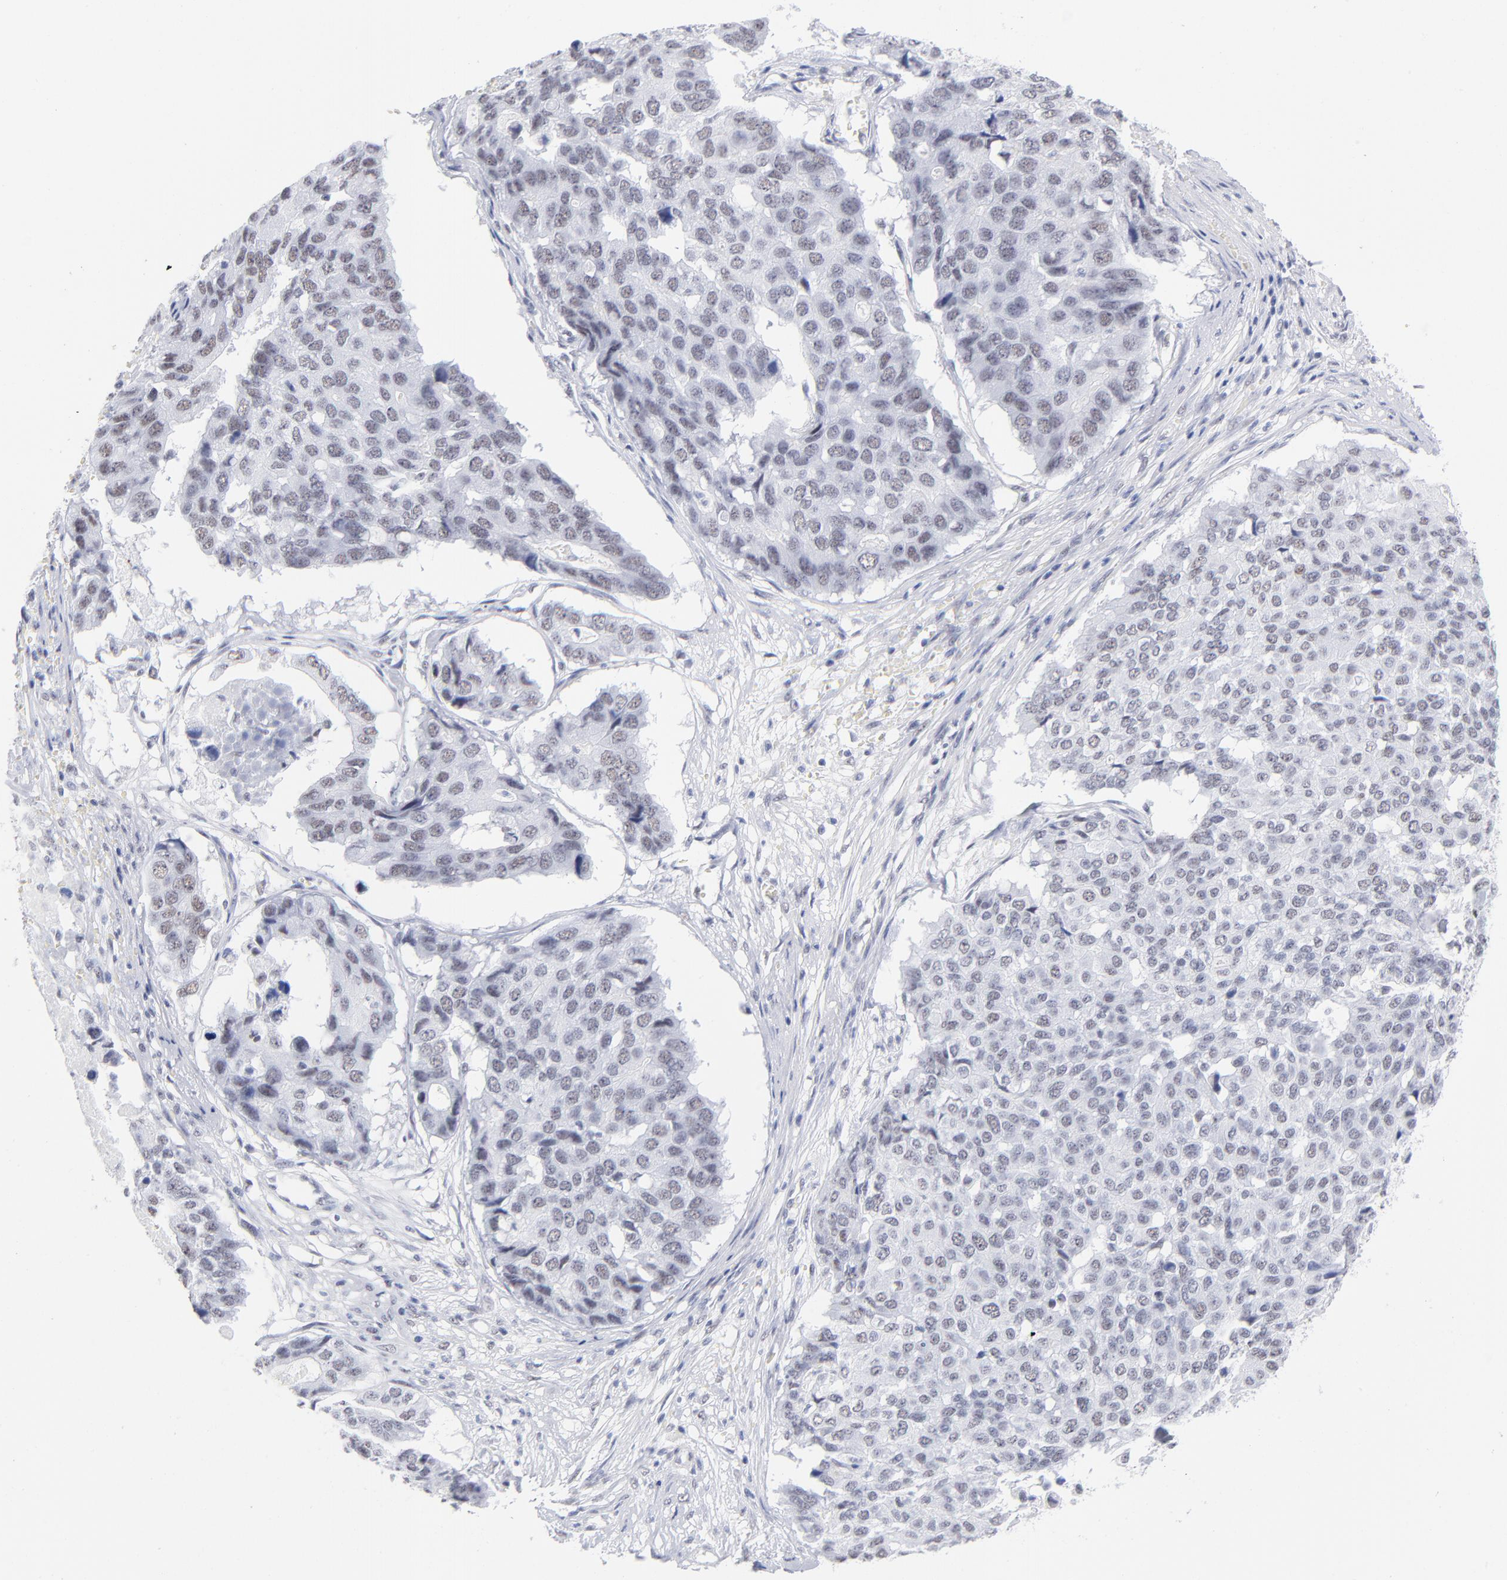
{"staining": {"intensity": "weak", "quantity": "<25%", "location": "nuclear"}, "tissue": "pancreatic cancer", "cell_type": "Tumor cells", "image_type": "cancer", "snomed": [{"axis": "morphology", "description": "Adenocarcinoma, NOS"}, {"axis": "topography", "description": "Pancreas"}], "caption": "There is no significant positivity in tumor cells of adenocarcinoma (pancreatic).", "gene": "SNRPB", "patient": {"sex": "male", "age": 50}}